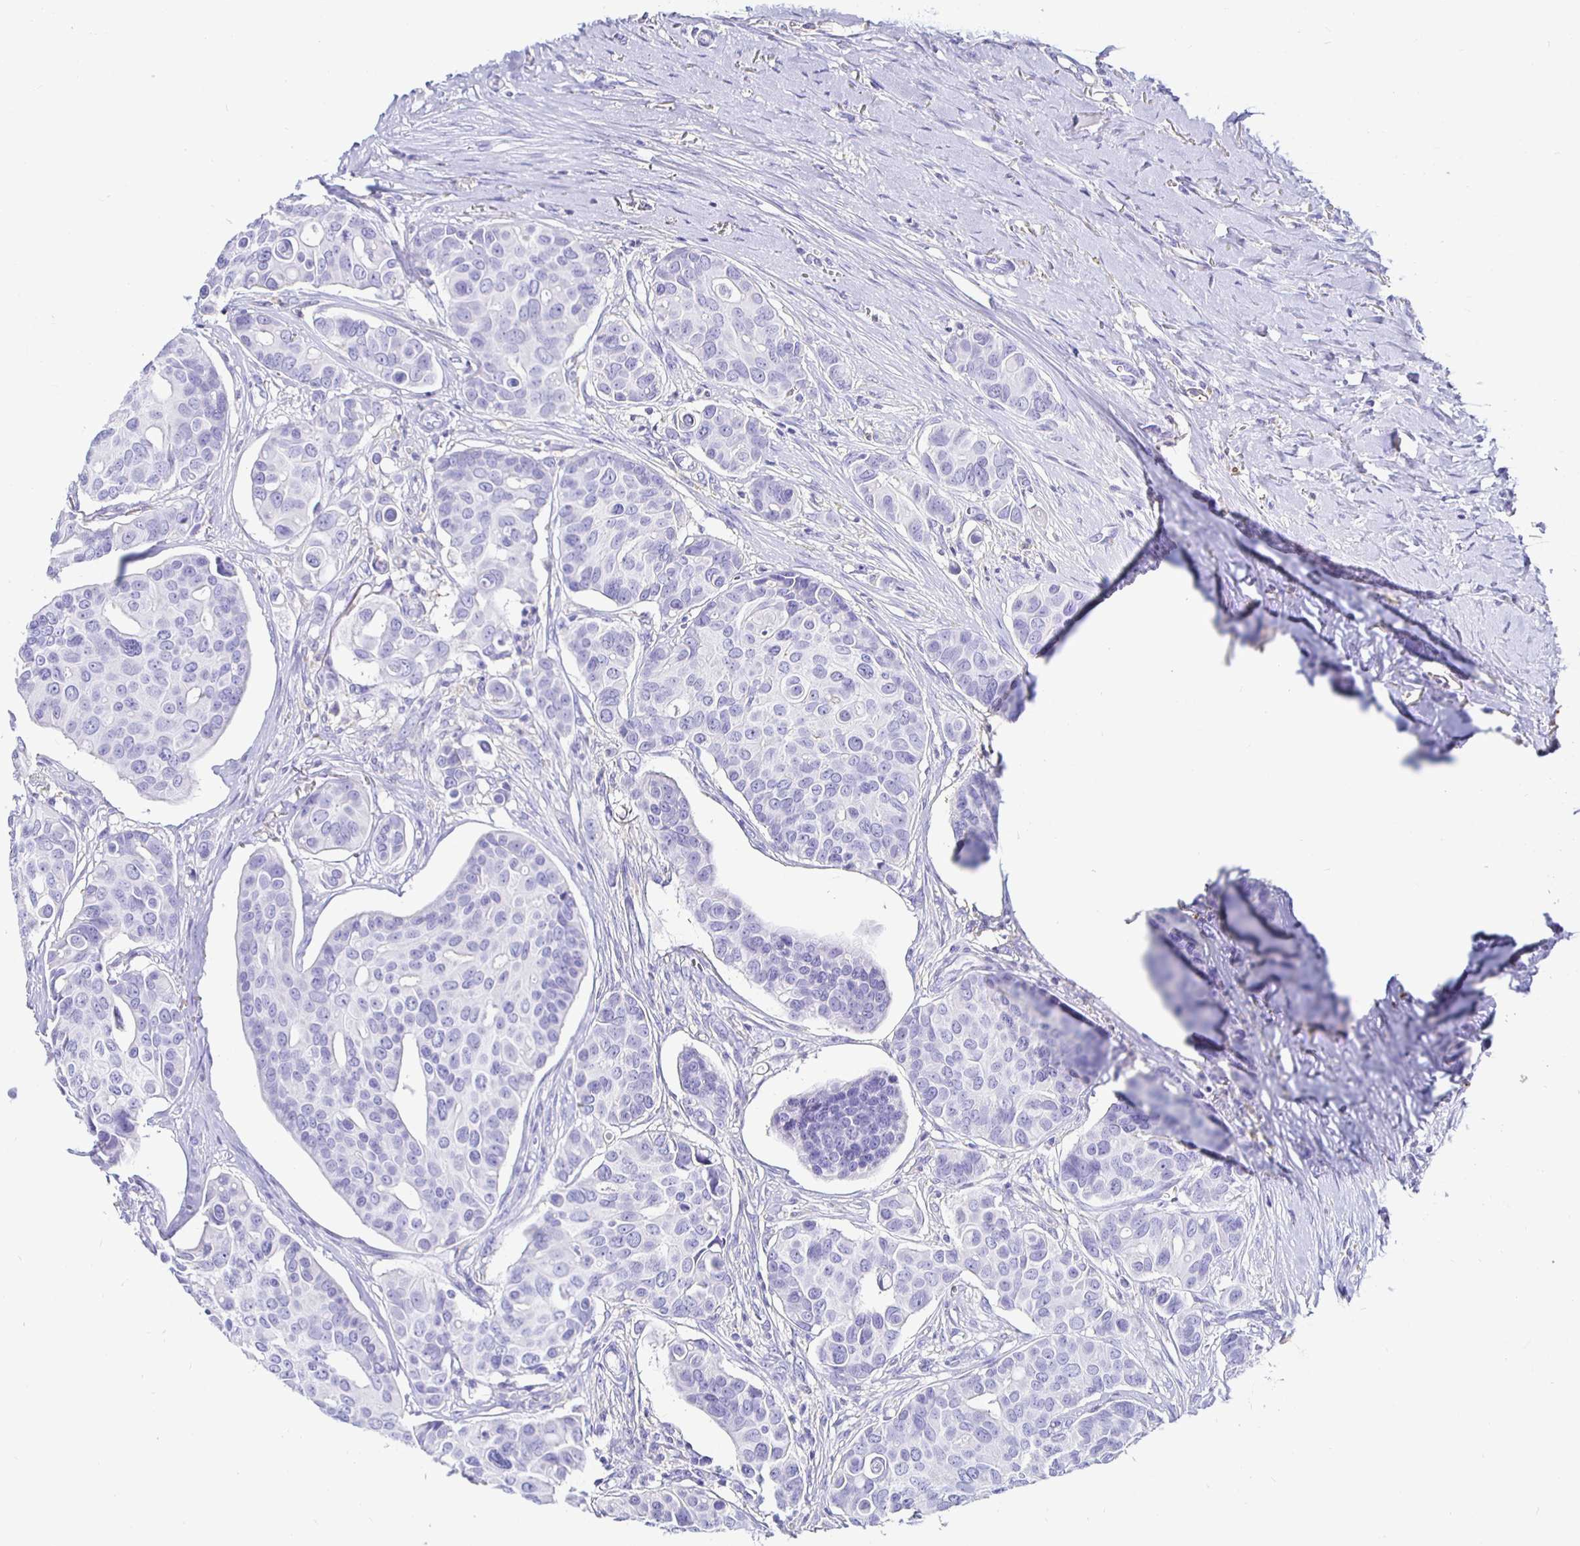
{"staining": {"intensity": "negative", "quantity": "none", "location": "none"}, "tissue": "breast cancer", "cell_type": "Tumor cells", "image_type": "cancer", "snomed": [{"axis": "morphology", "description": "Normal tissue, NOS"}, {"axis": "morphology", "description": "Duct carcinoma"}, {"axis": "topography", "description": "Skin"}, {"axis": "topography", "description": "Breast"}], "caption": "This is a image of immunohistochemistry staining of breast cancer, which shows no staining in tumor cells.", "gene": "UMOD", "patient": {"sex": "female", "age": 54}}